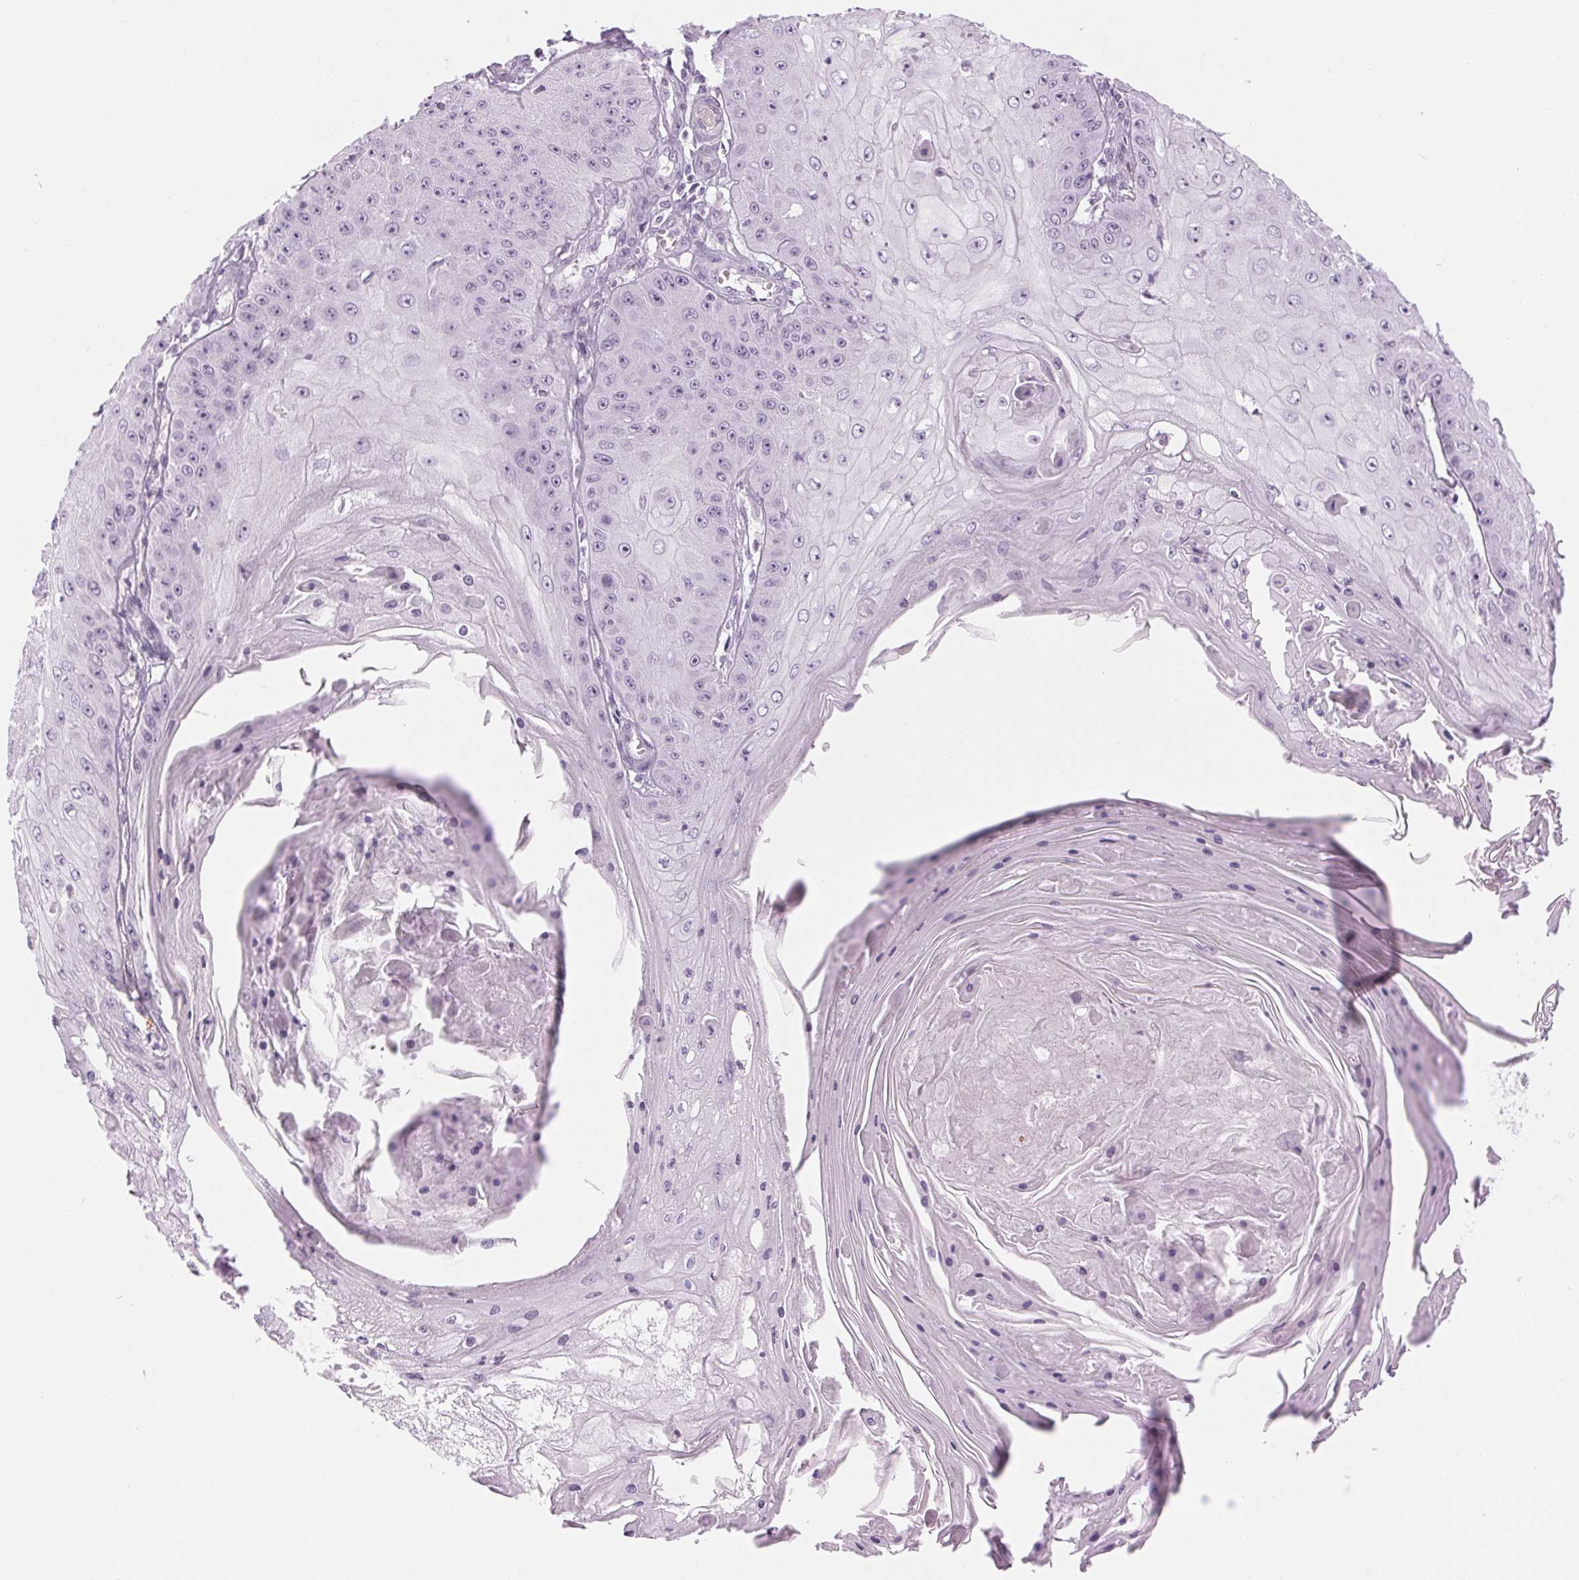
{"staining": {"intensity": "negative", "quantity": "none", "location": "none"}, "tissue": "skin cancer", "cell_type": "Tumor cells", "image_type": "cancer", "snomed": [{"axis": "morphology", "description": "Squamous cell carcinoma, NOS"}, {"axis": "topography", "description": "Skin"}], "caption": "This is an immunohistochemistry (IHC) histopathology image of human squamous cell carcinoma (skin). There is no positivity in tumor cells.", "gene": "SLC6A19", "patient": {"sex": "male", "age": 70}}